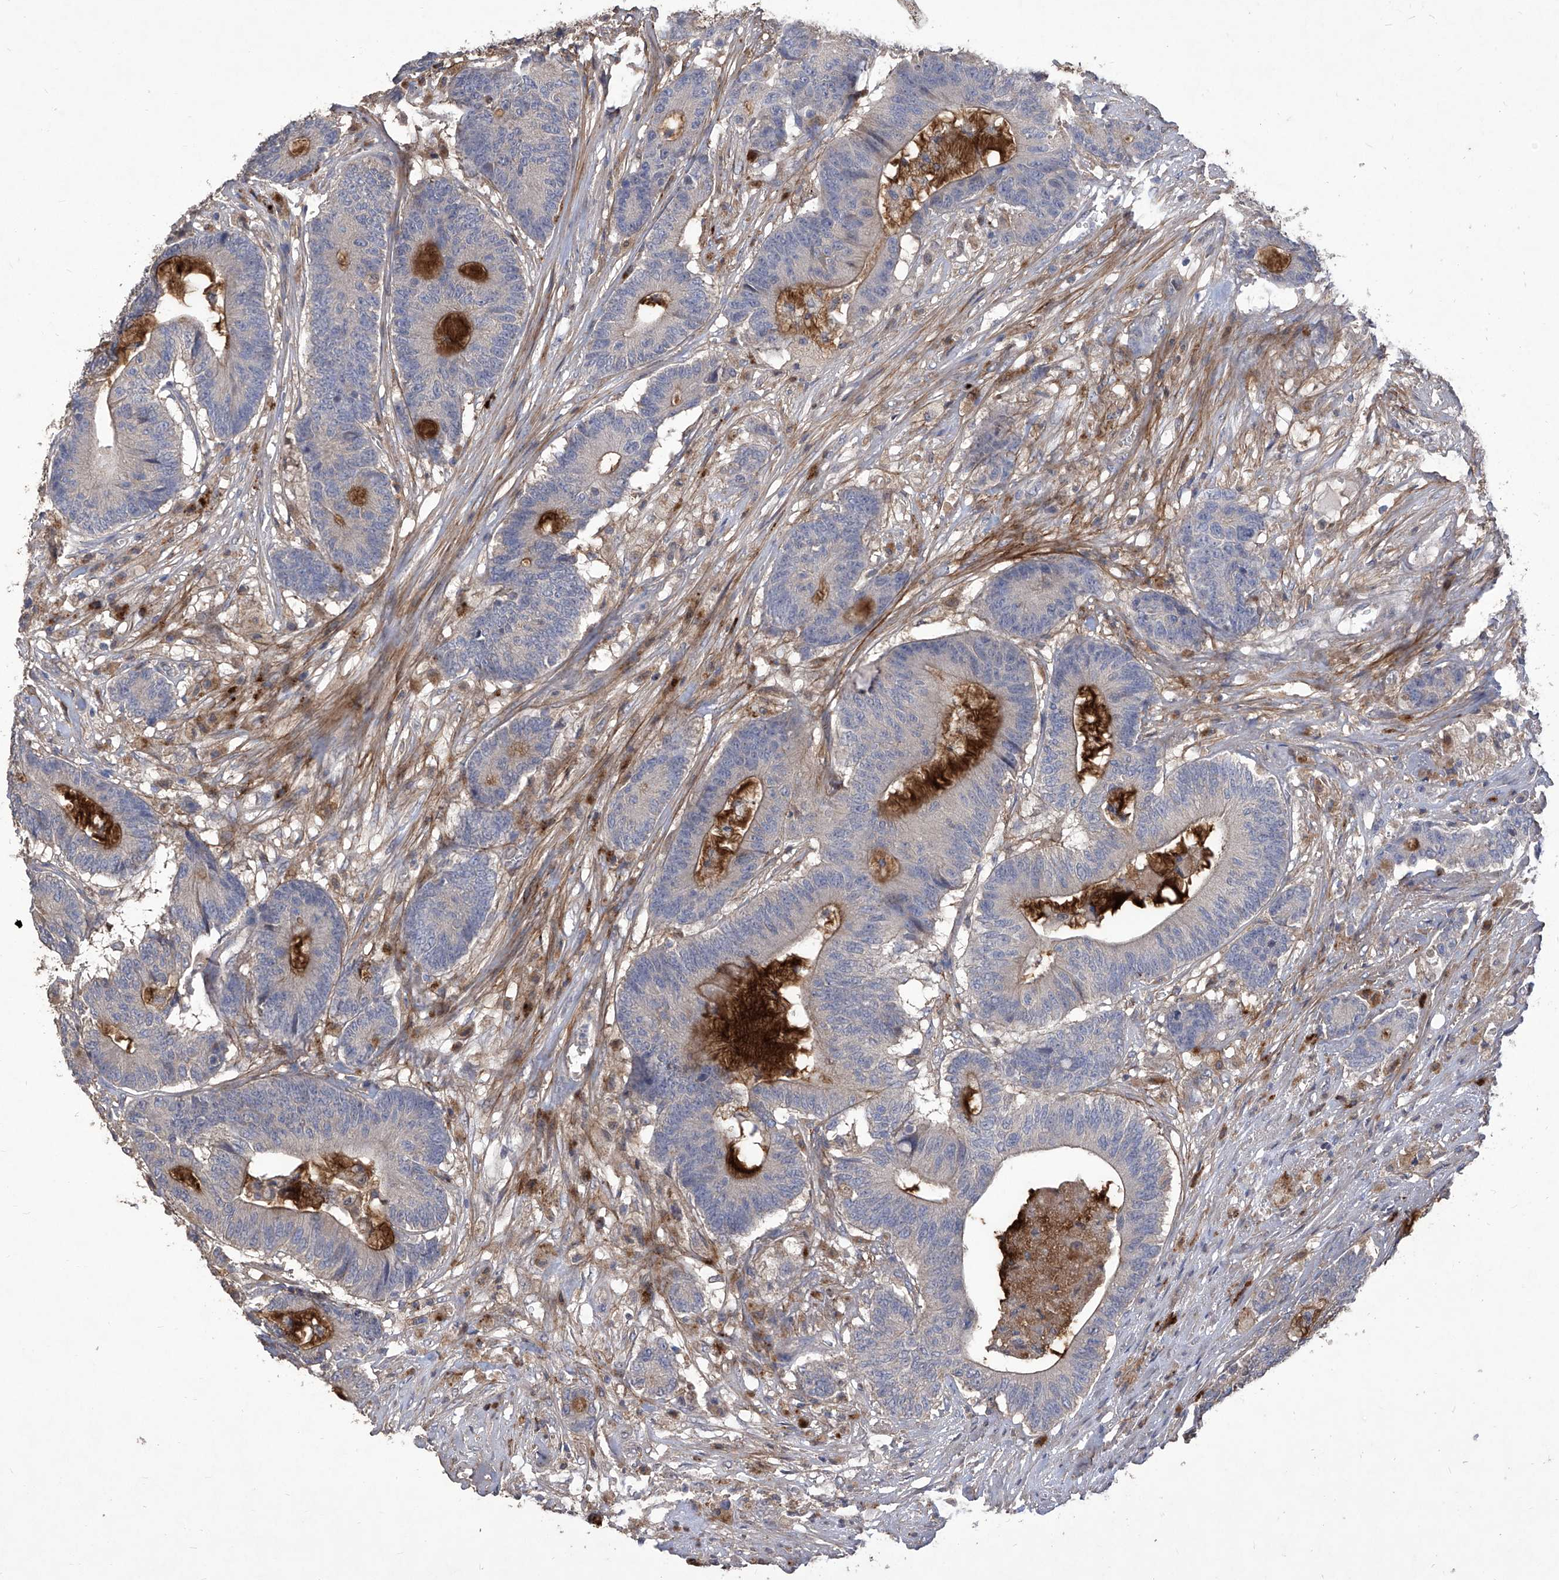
{"staining": {"intensity": "negative", "quantity": "none", "location": "none"}, "tissue": "colorectal cancer", "cell_type": "Tumor cells", "image_type": "cancer", "snomed": [{"axis": "morphology", "description": "Adenocarcinoma, NOS"}, {"axis": "topography", "description": "Colon"}], "caption": "Image shows no protein staining in tumor cells of adenocarcinoma (colorectal) tissue.", "gene": "TXNIP", "patient": {"sex": "female", "age": 84}}